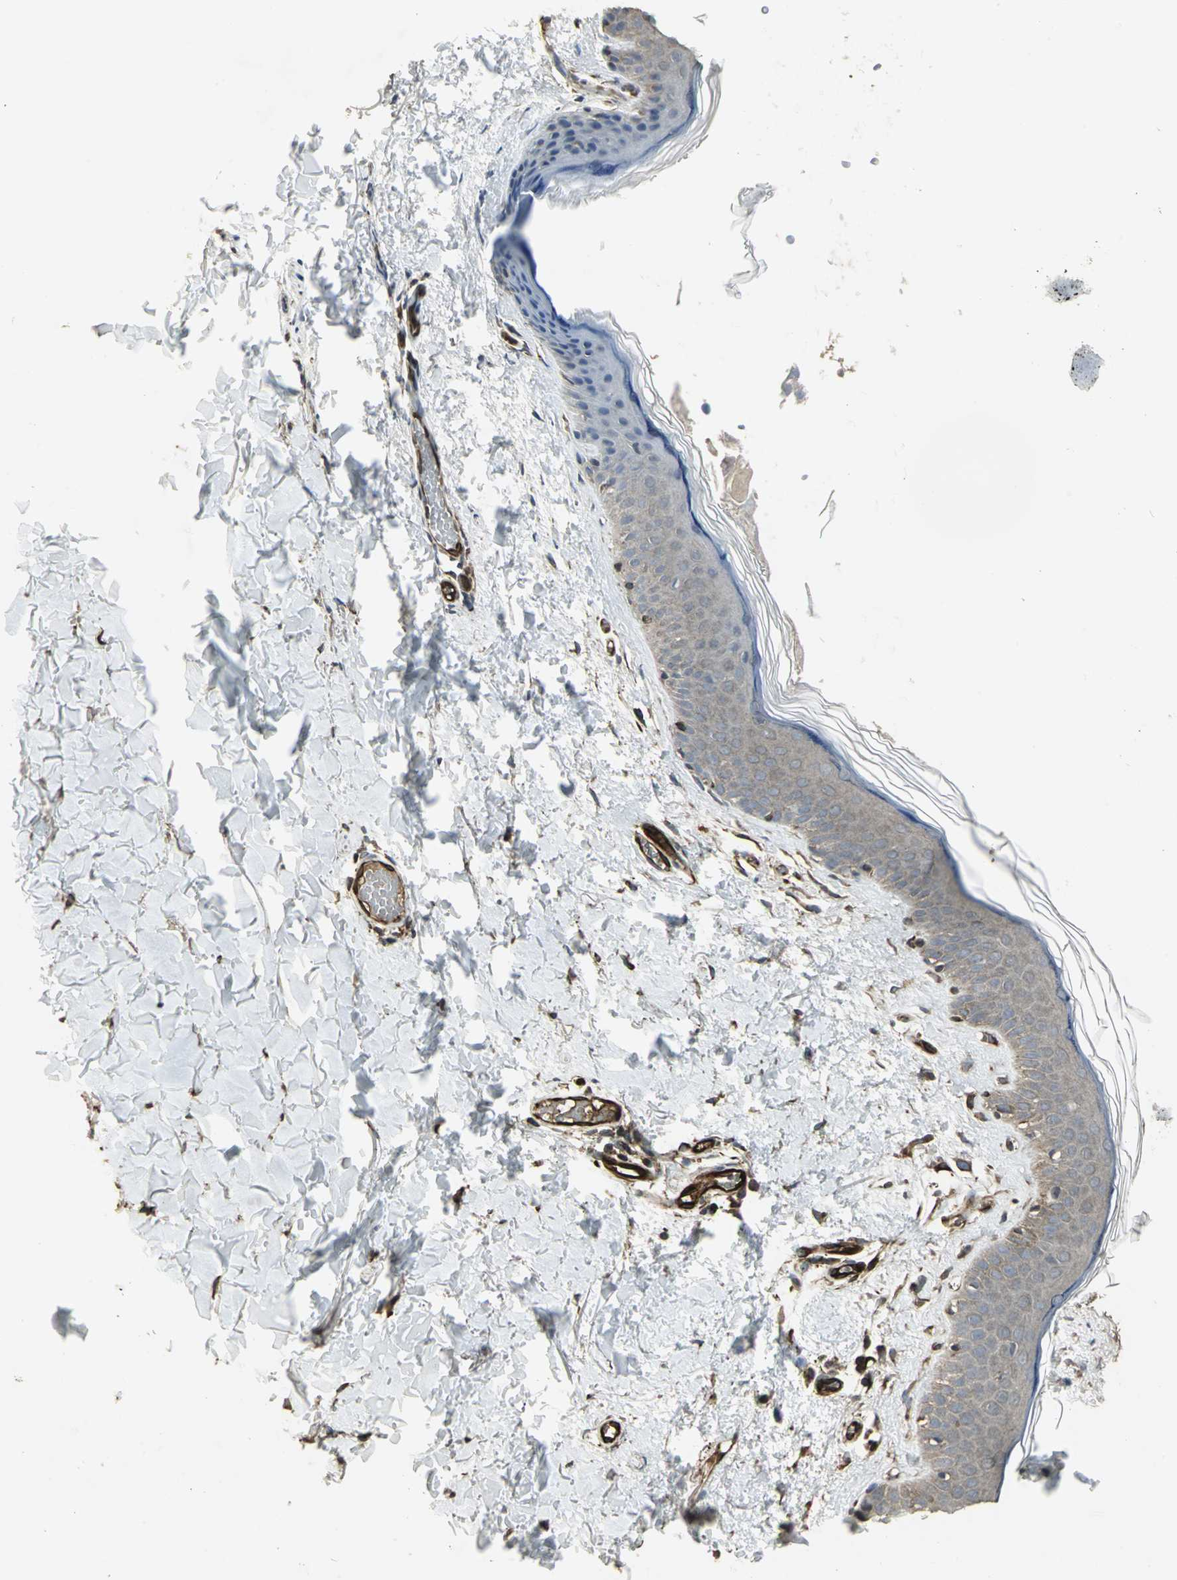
{"staining": {"intensity": "strong", "quantity": ">75%", "location": "cytoplasmic/membranous"}, "tissue": "skin", "cell_type": "Fibroblasts", "image_type": "normal", "snomed": [{"axis": "morphology", "description": "Normal tissue, NOS"}, {"axis": "topography", "description": "Skin"}], "caption": "Protein staining by immunohistochemistry displays strong cytoplasmic/membranous positivity in approximately >75% of fibroblasts in benign skin.", "gene": "PRXL2B", "patient": {"sex": "female", "age": 56}}